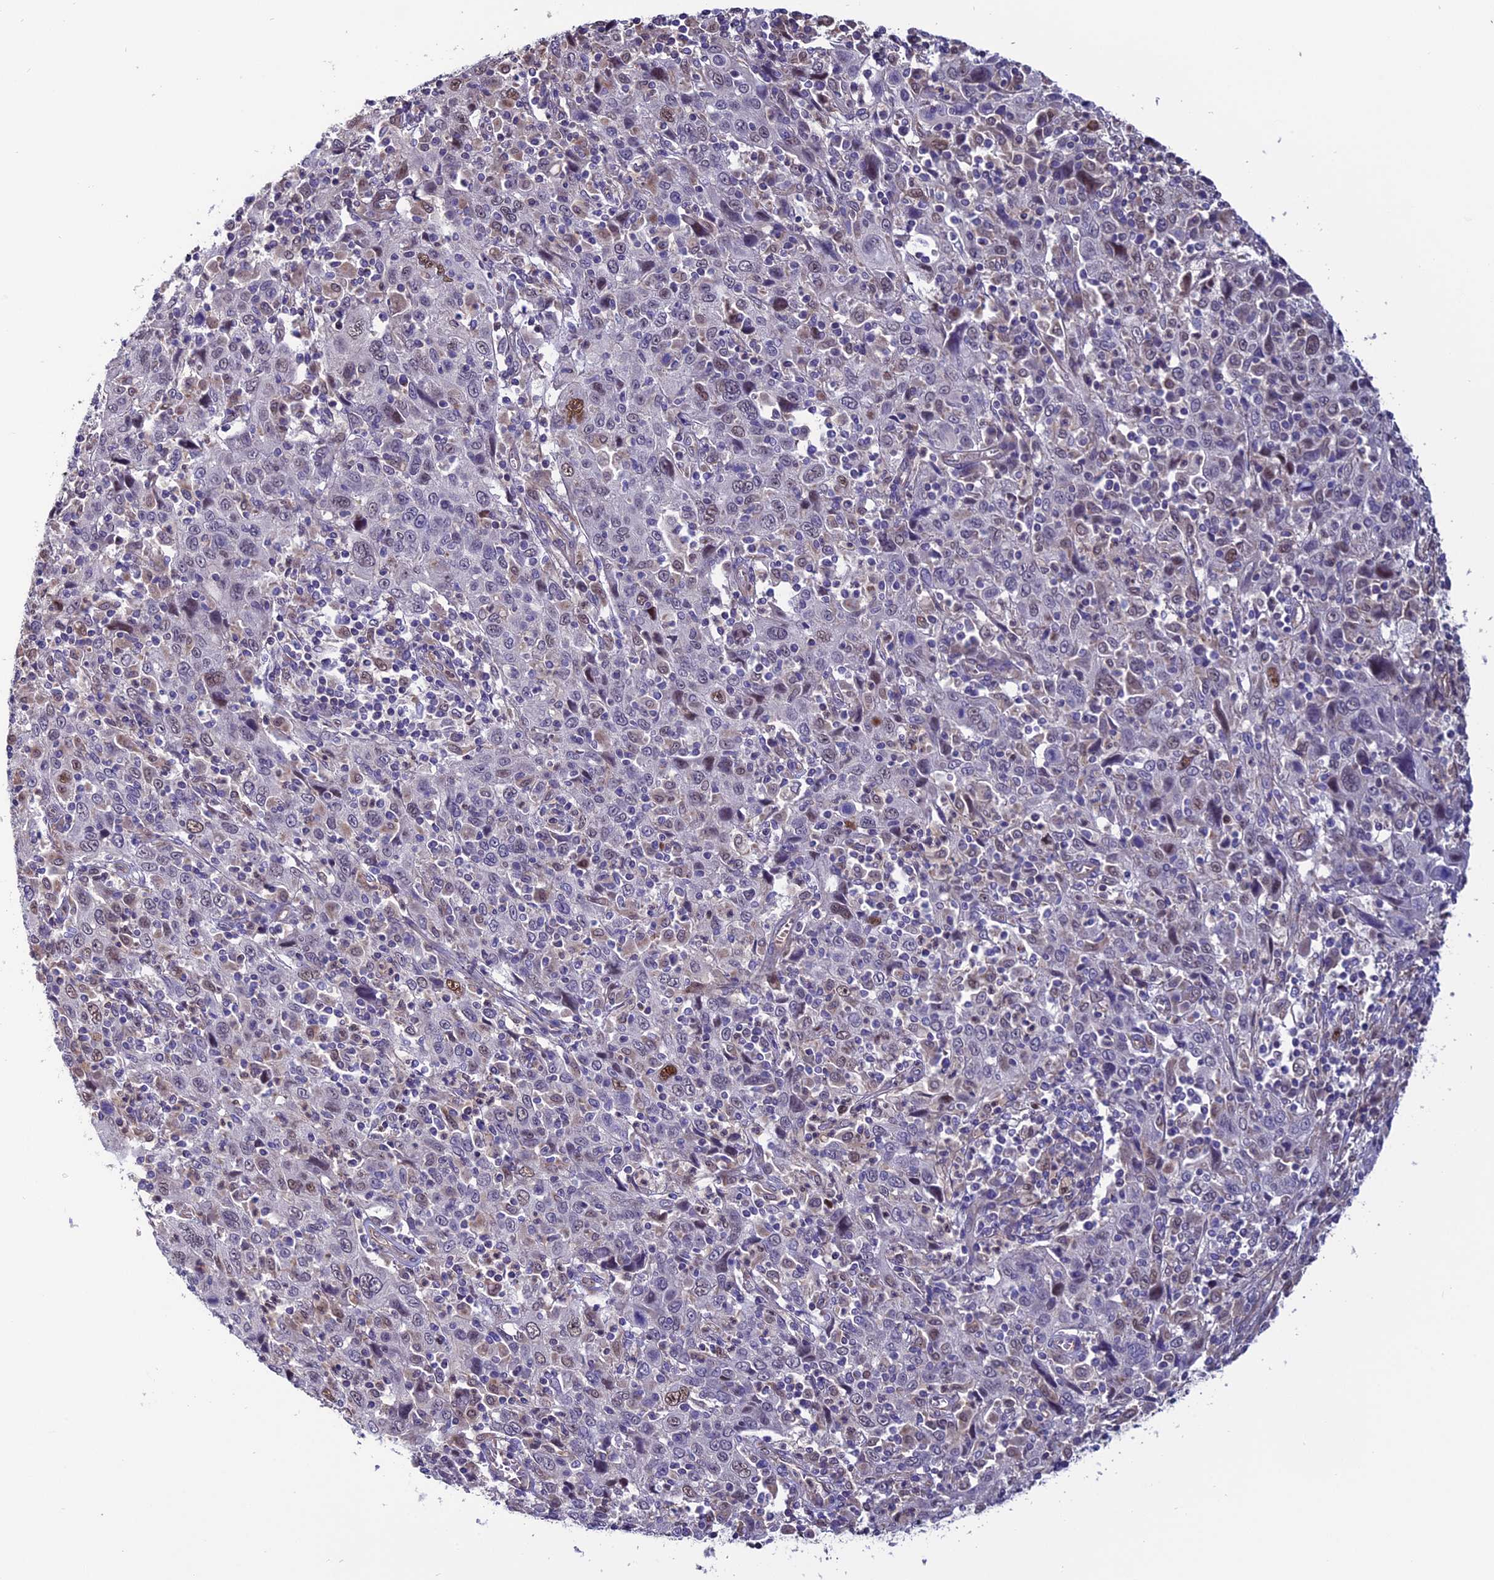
{"staining": {"intensity": "negative", "quantity": "none", "location": "none"}, "tissue": "cervical cancer", "cell_type": "Tumor cells", "image_type": "cancer", "snomed": [{"axis": "morphology", "description": "Squamous cell carcinoma, NOS"}, {"axis": "topography", "description": "Cervix"}], "caption": "Tumor cells are negative for brown protein staining in cervical cancer (squamous cell carcinoma).", "gene": "PDILT", "patient": {"sex": "female", "age": 46}}